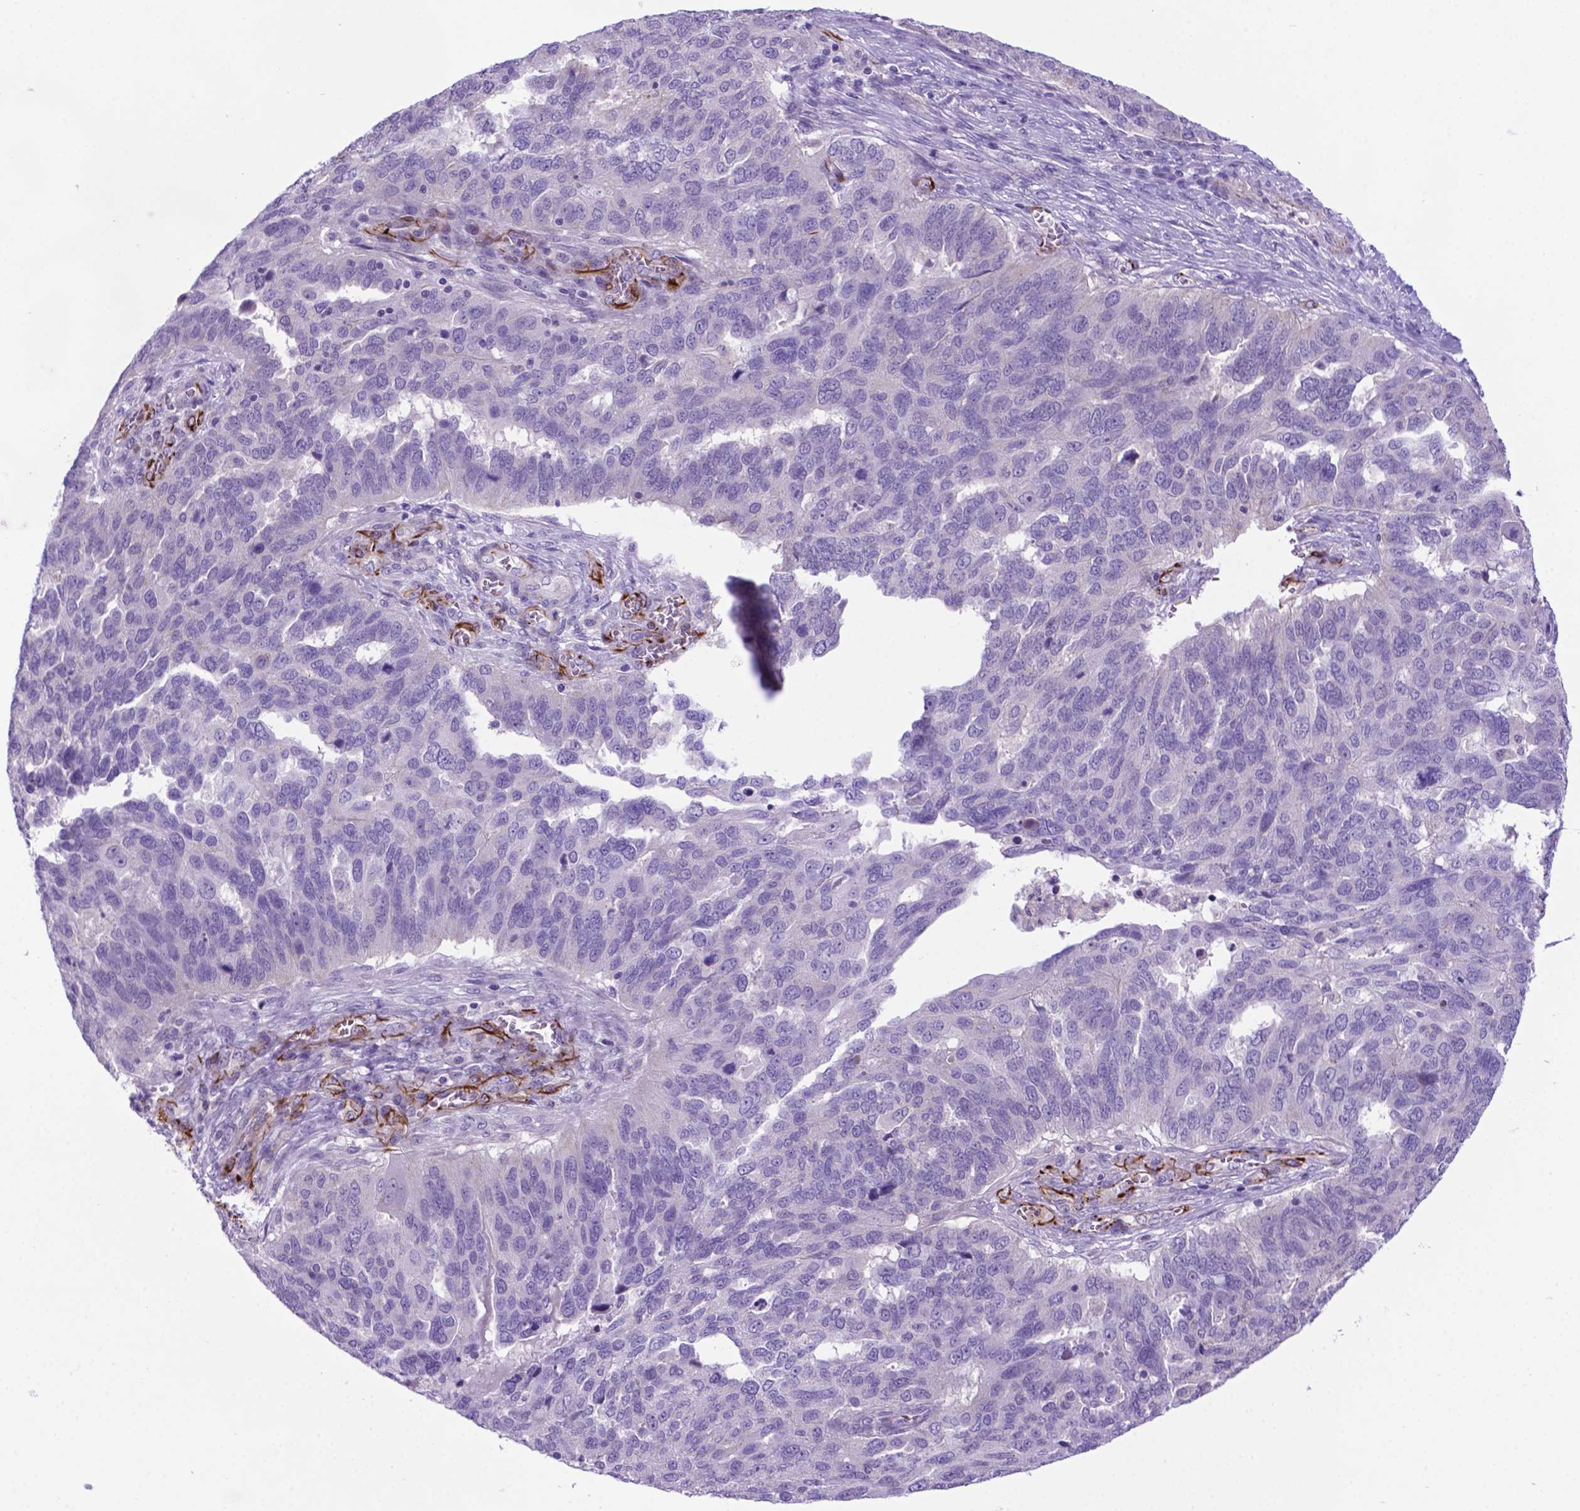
{"staining": {"intensity": "negative", "quantity": "none", "location": "none"}, "tissue": "ovarian cancer", "cell_type": "Tumor cells", "image_type": "cancer", "snomed": [{"axis": "morphology", "description": "Carcinoma, endometroid"}, {"axis": "topography", "description": "Soft tissue"}, {"axis": "topography", "description": "Ovary"}], "caption": "The image displays no staining of tumor cells in ovarian endometroid carcinoma. Nuclei are stained in blue.", "gene": "LZTR1", "patient": {"sex": "female", "age": 52}}